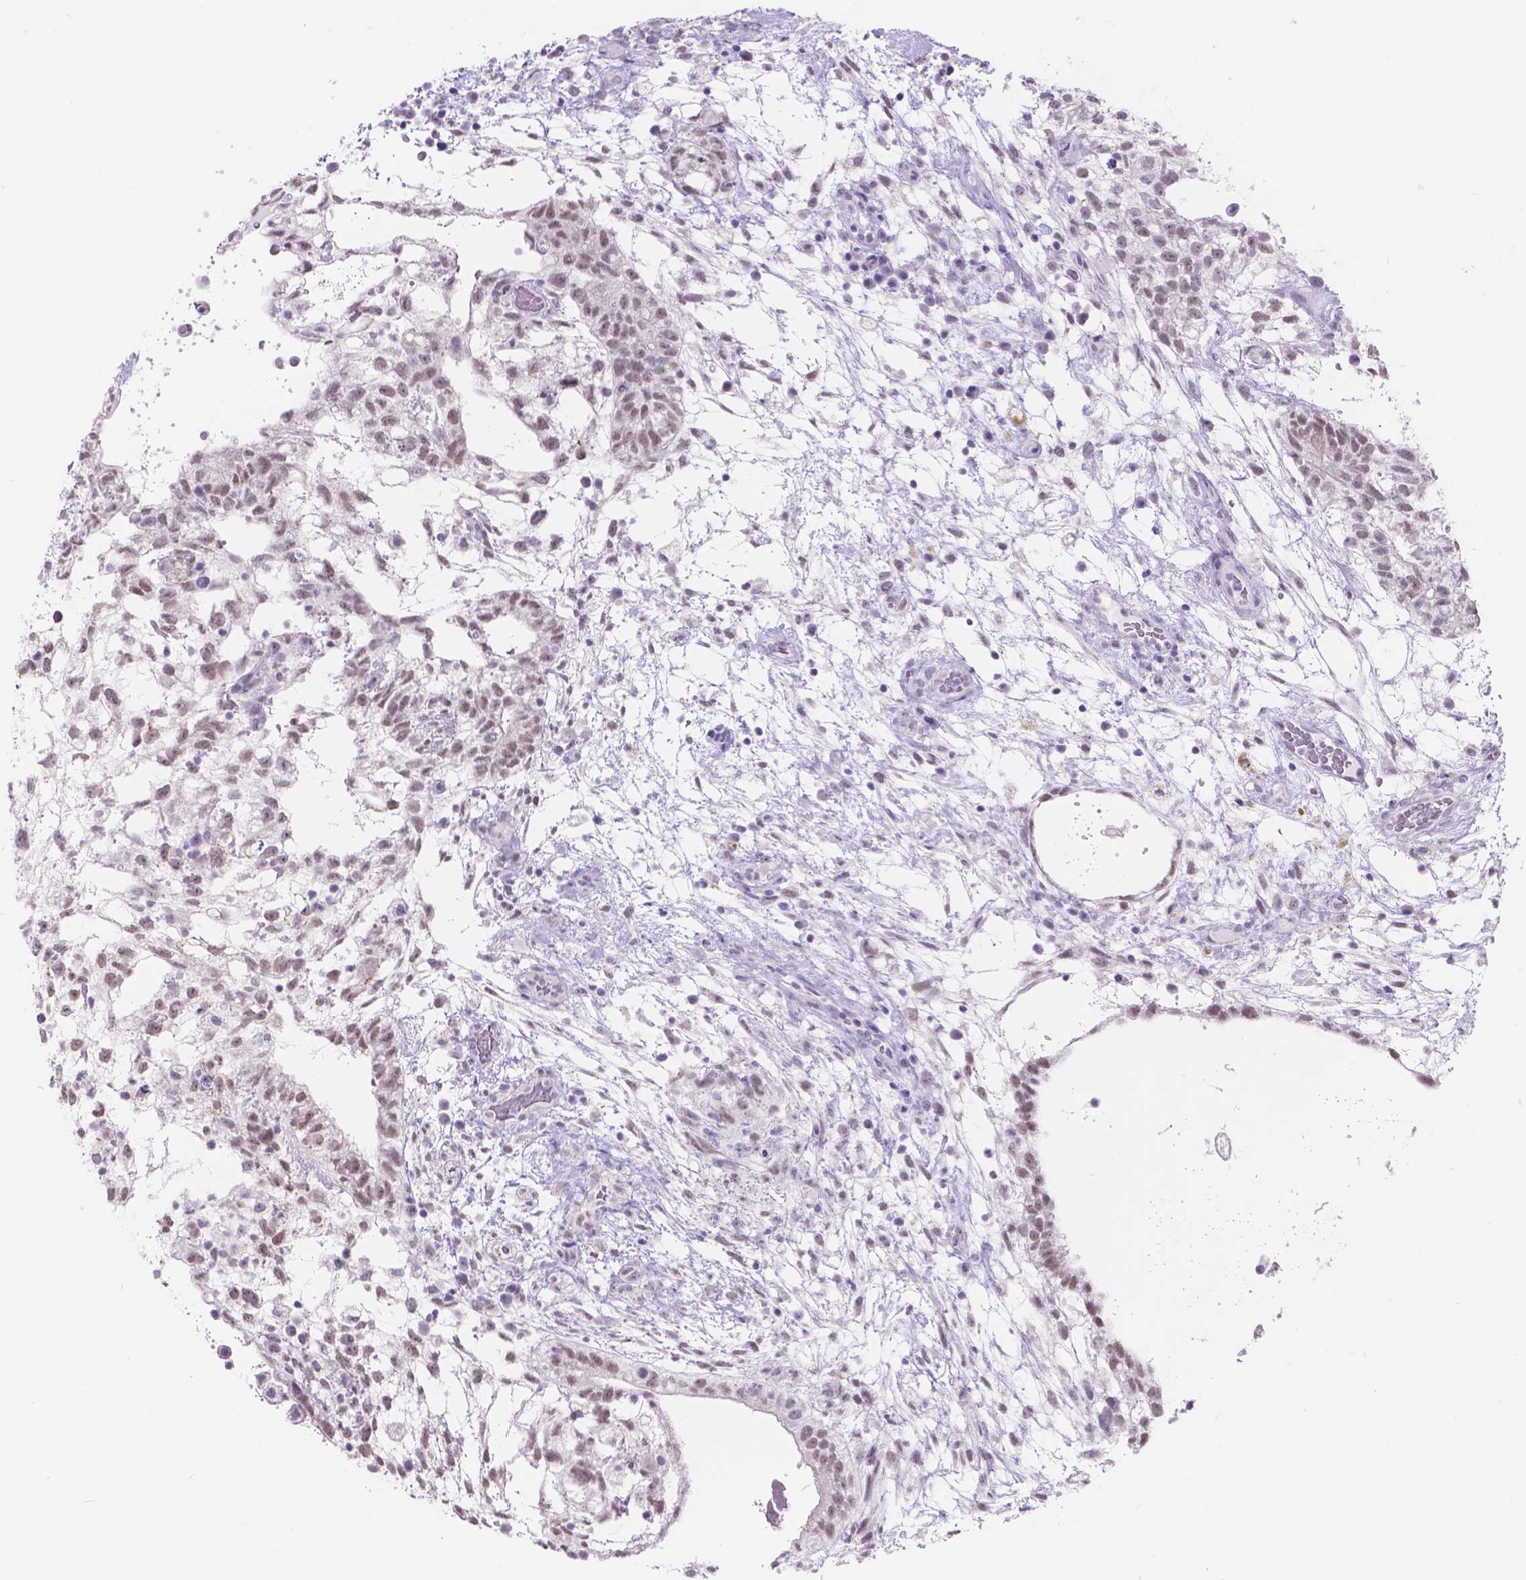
{"staining": {"intensity": "weak", "quantity": ">75%", "location": "nuclear"}, "tissue": "testis cancer", "cell_type": "Tumor cells", "image_type": "cancer", "snomed": [{"axis": "morphology", "description": "Normal tissue, NOS"}, {"axis": "morphology", "description": "Carcinoma, Embryonal, NOS"}, {"axis": "topography", "description": "Testis"}], "caption": "A brown stain labels weak nuclear expression of a protein in embryonal carcinoma (testis) tumor cells. (DAB (3,3'-diaminobenzidine) = brown stain, brightfield microscopy at high magnification).", "gene": "DCC", "patient": {"sex": "male", "age": 32}}